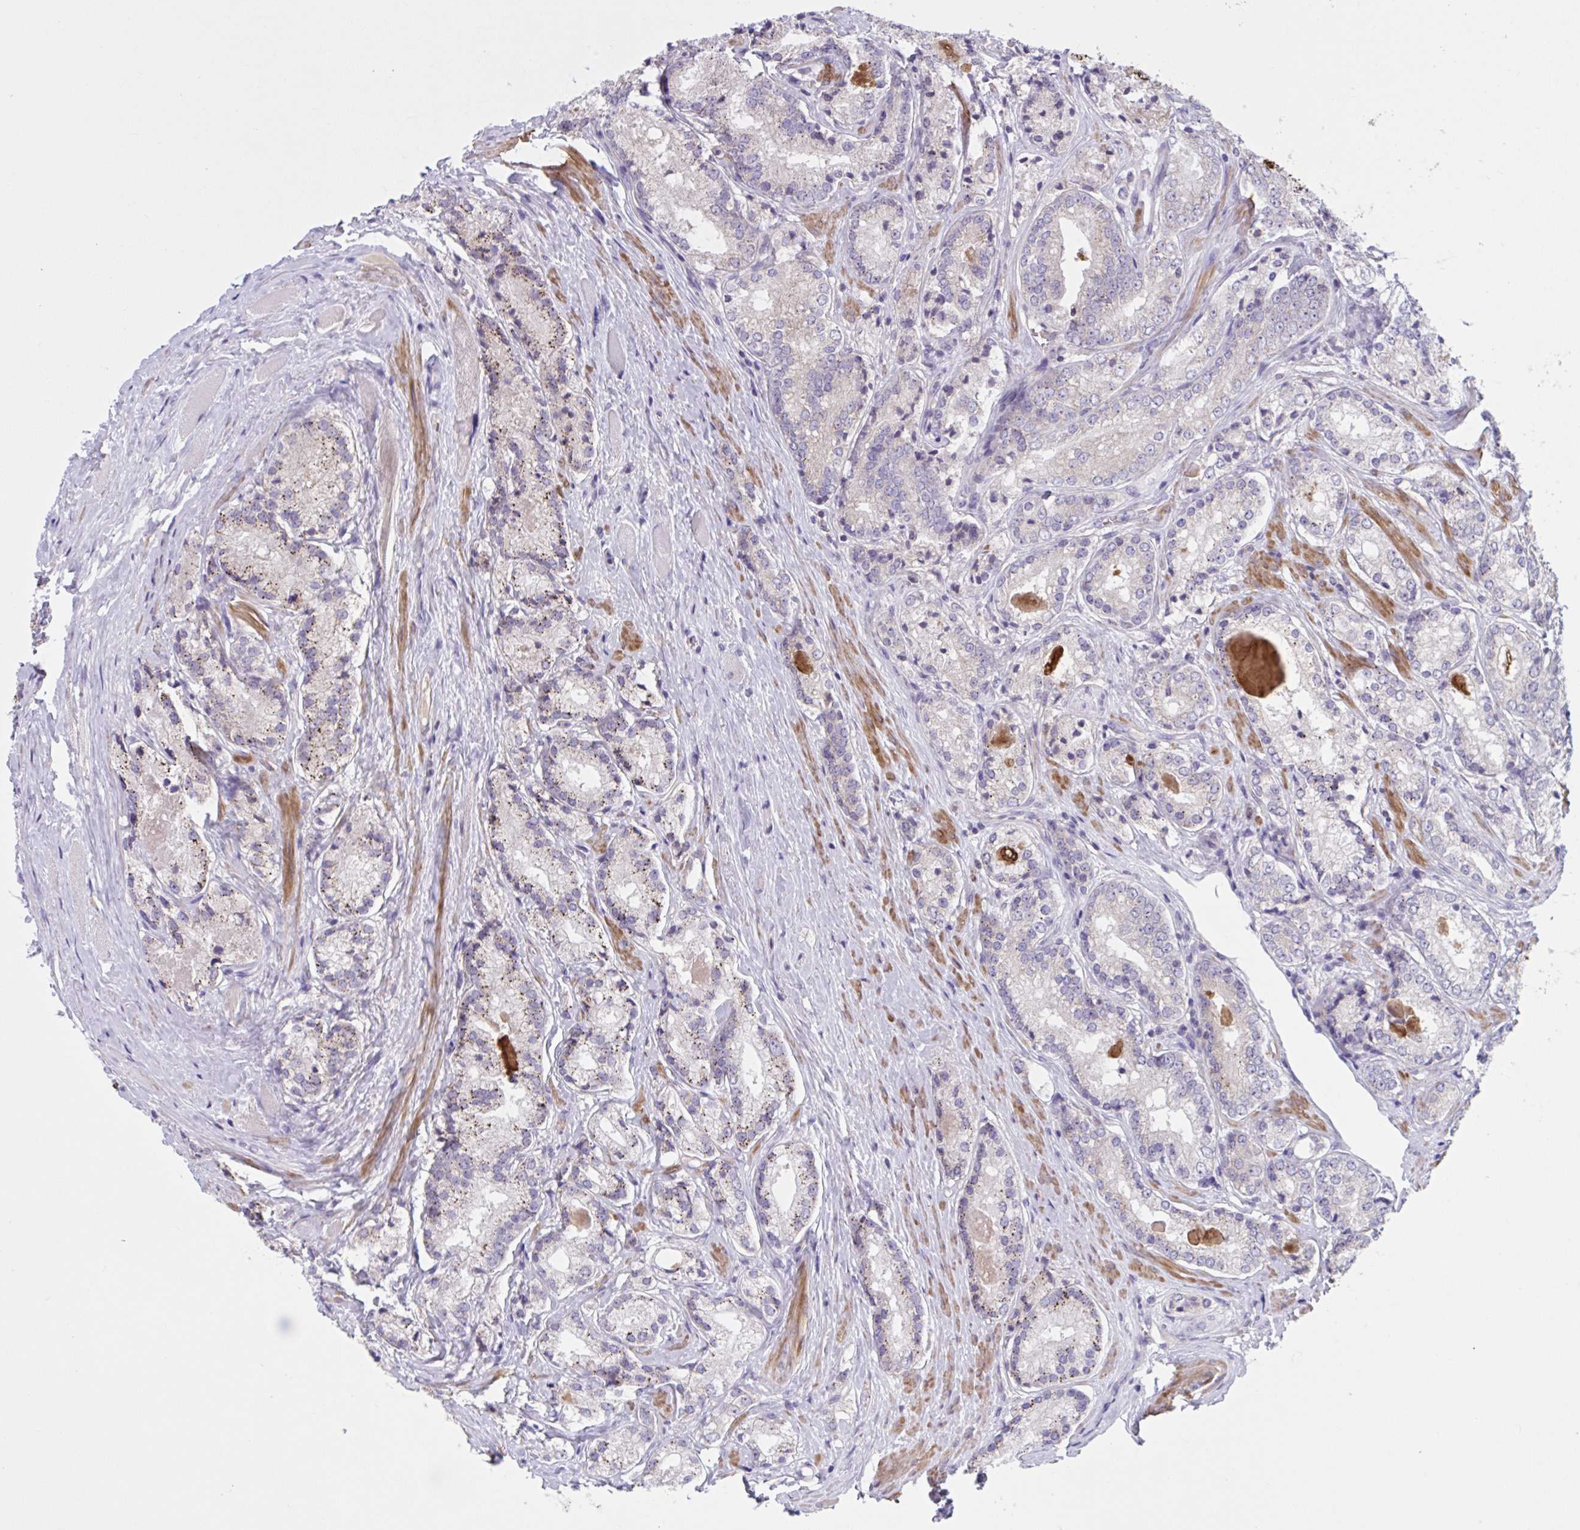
{"staining": {"intensity": "weak", "quantity": "25%-75%", "location": "cytoplasmic/membranous"}, "tissue": "prostate cancer", "cell_type": "Tumor cells", "image_type": "cancer", "snomed": [{"axis": "morphology", "description": "Adenocarcinoma, NOS"}, {"axis": "morphology", "description": "Adenocarcinoma, Low grade"}, {"axis": "topography", "description": "Prostate"}], "caption": "Adenocarcinoma (prostate) was stained to show a protein in brown. There is low levels of weak cytoplasmic/membranous positivity in about 25%-75% of tumor cells.", "gene": "WNT9B", "patient": {"sex": "male", "age": 68}}